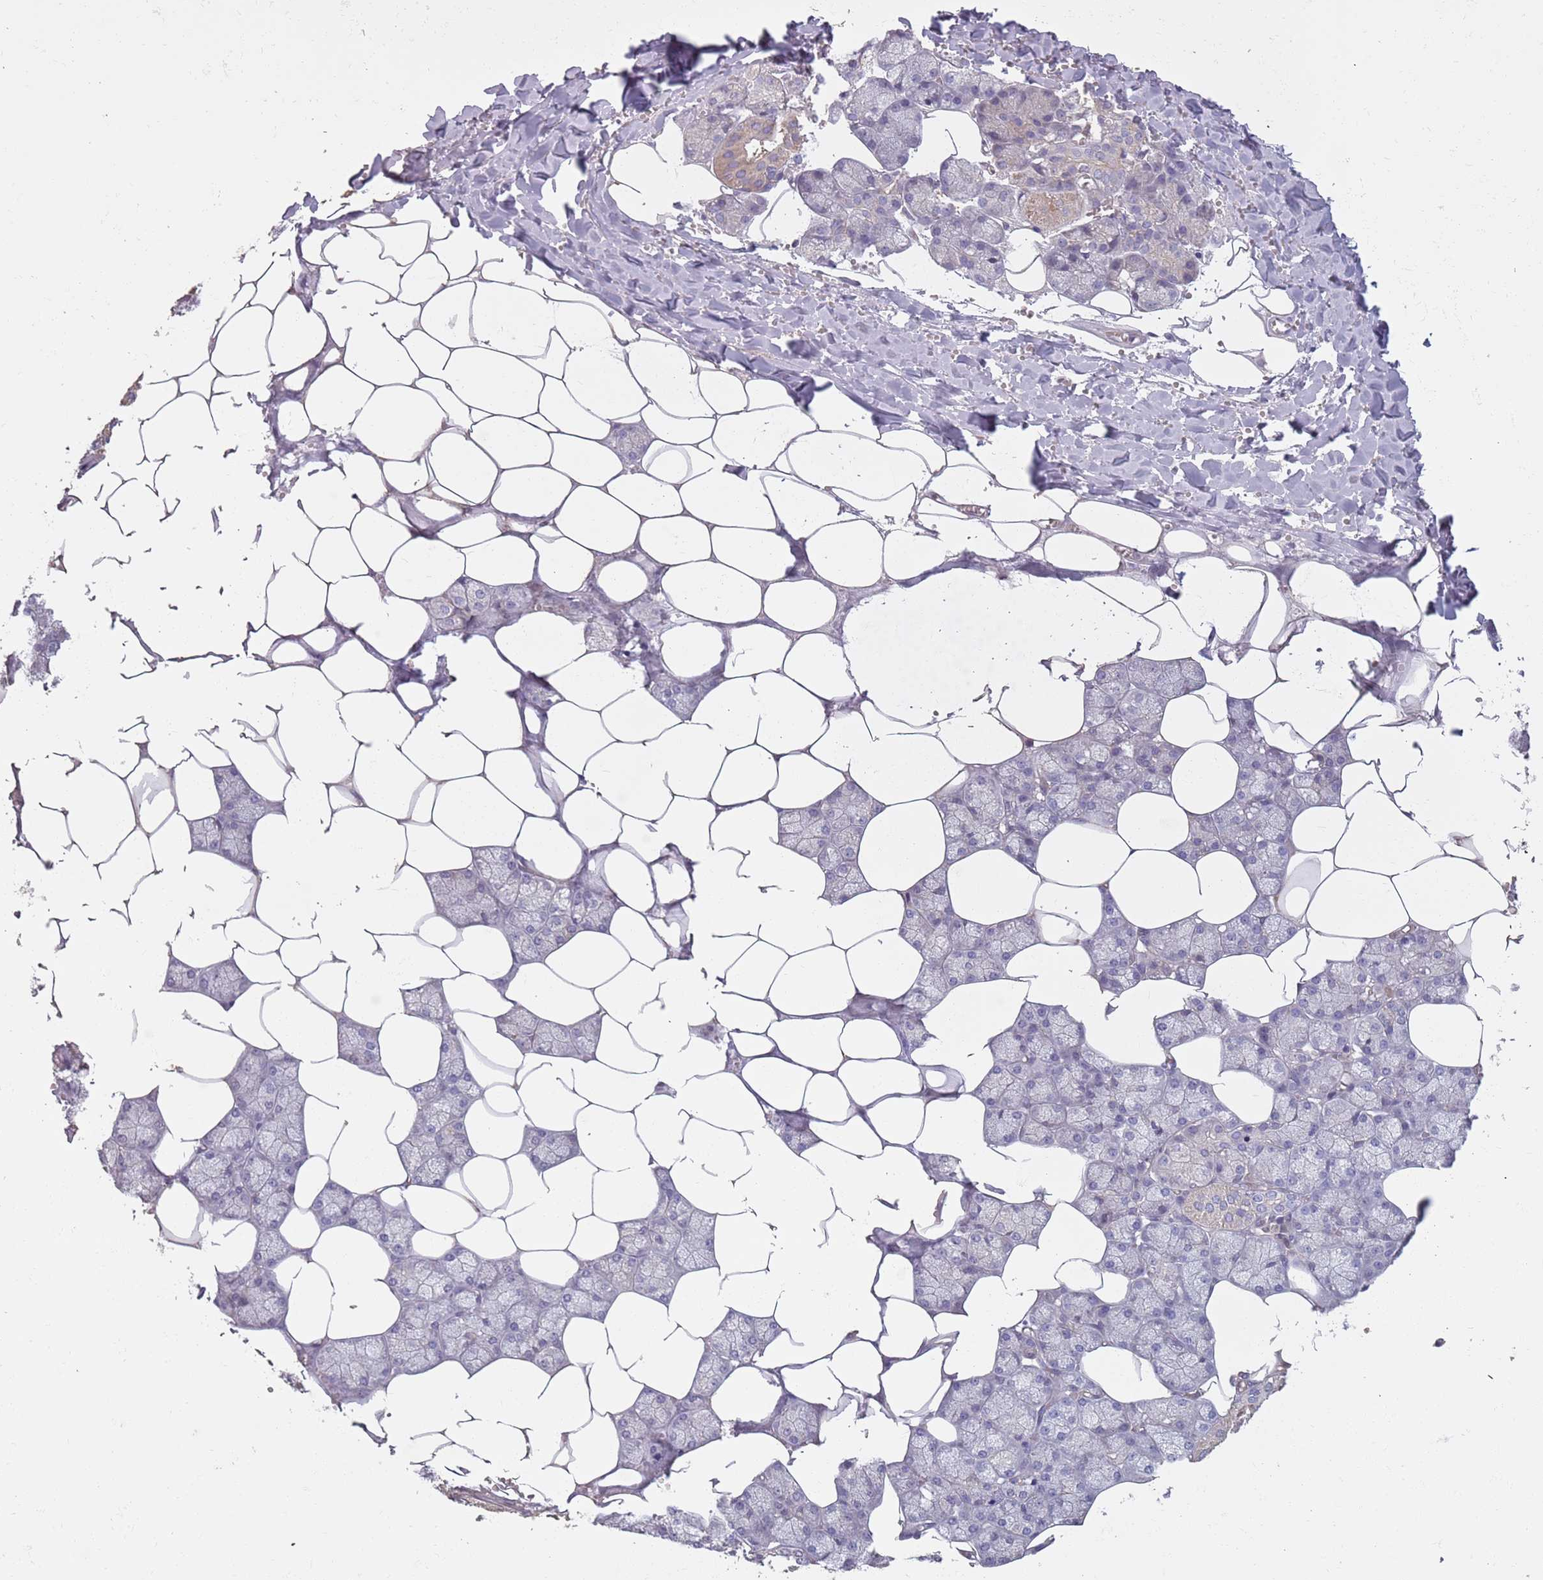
{"staining": {"intensity": "weak", "quantity": "<25%", "location": "cytoplasmic/membranous"}, "tissue": "salivary gland", "cell_type": "Glandular cells", "image_type": "normal", "snomed": [{"axis": "morphology", "description": "Normal tissue, NOS"}, {"axis": "topography", "description": "Salivary gland"}], "caption": "Immunohistochemistry image of unremarkable salivary gland: human salivary gland stained with DAB (3,3'-diaminobenzidine) exhibits no significant protein staining in glandular cells. (Brightfield microscopy of DAB immunohistochemistry (IHC) at high magnification).", "gene": "MBD3L1", "patient": {"sex": "male", "age": 62}}